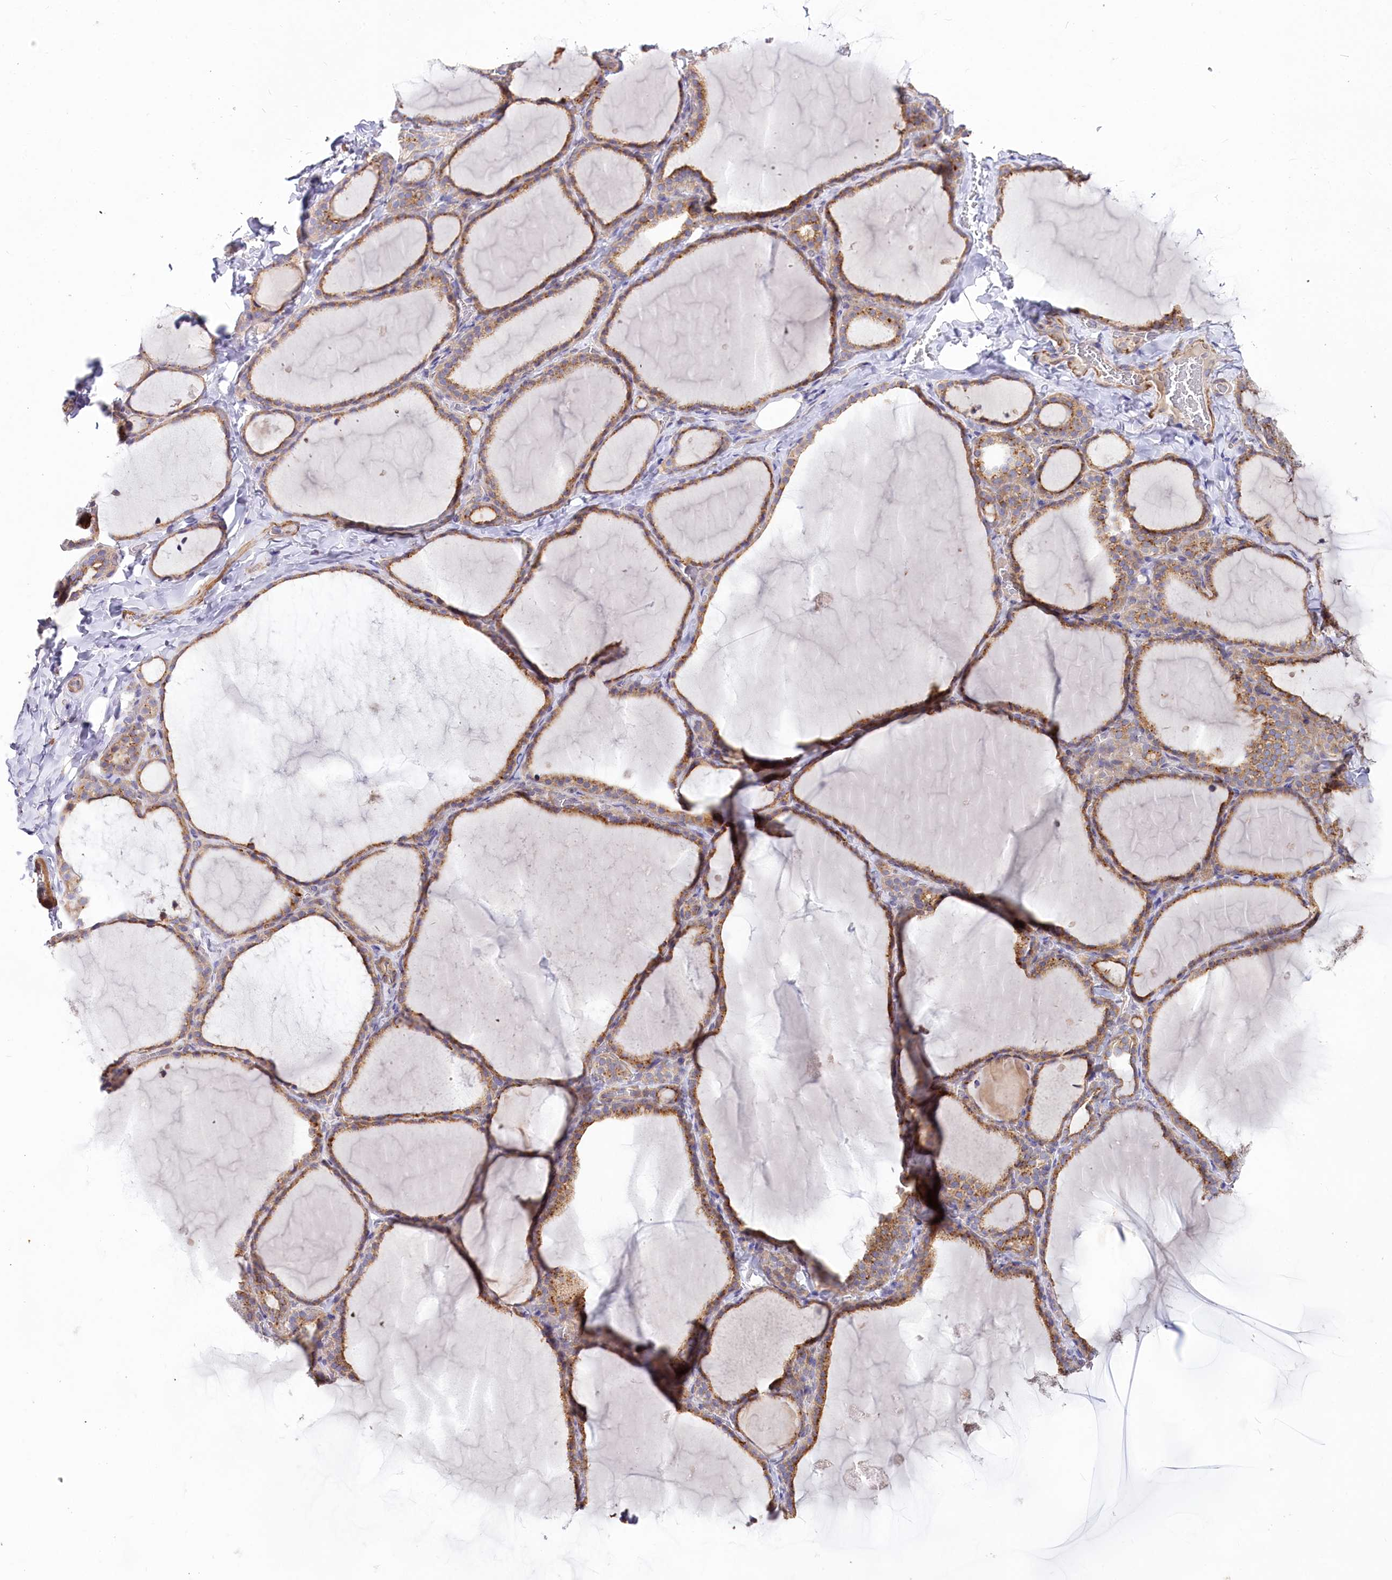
{"staining": {"intensity": "moderate", "quantity": ">75%", "location": "cytoplasmic/membranous"}, "tissue": "thyroid gland", "cell_type": "Glandular cells", "image_type": "normal", "snomed": [{"axis": "morphology", "description": "Normal tissue, NOS"}, {"axis": "topography", "description": "Thyroid gland"}], "caption": "Protein expression by immunohistochemistry demonstrates moderate cytoplasmic/membranous expression in about >75% of glandular cells in benign thyroid gland.", "gene": "STX6", "patient": {"sex": "female", "age": 22}}